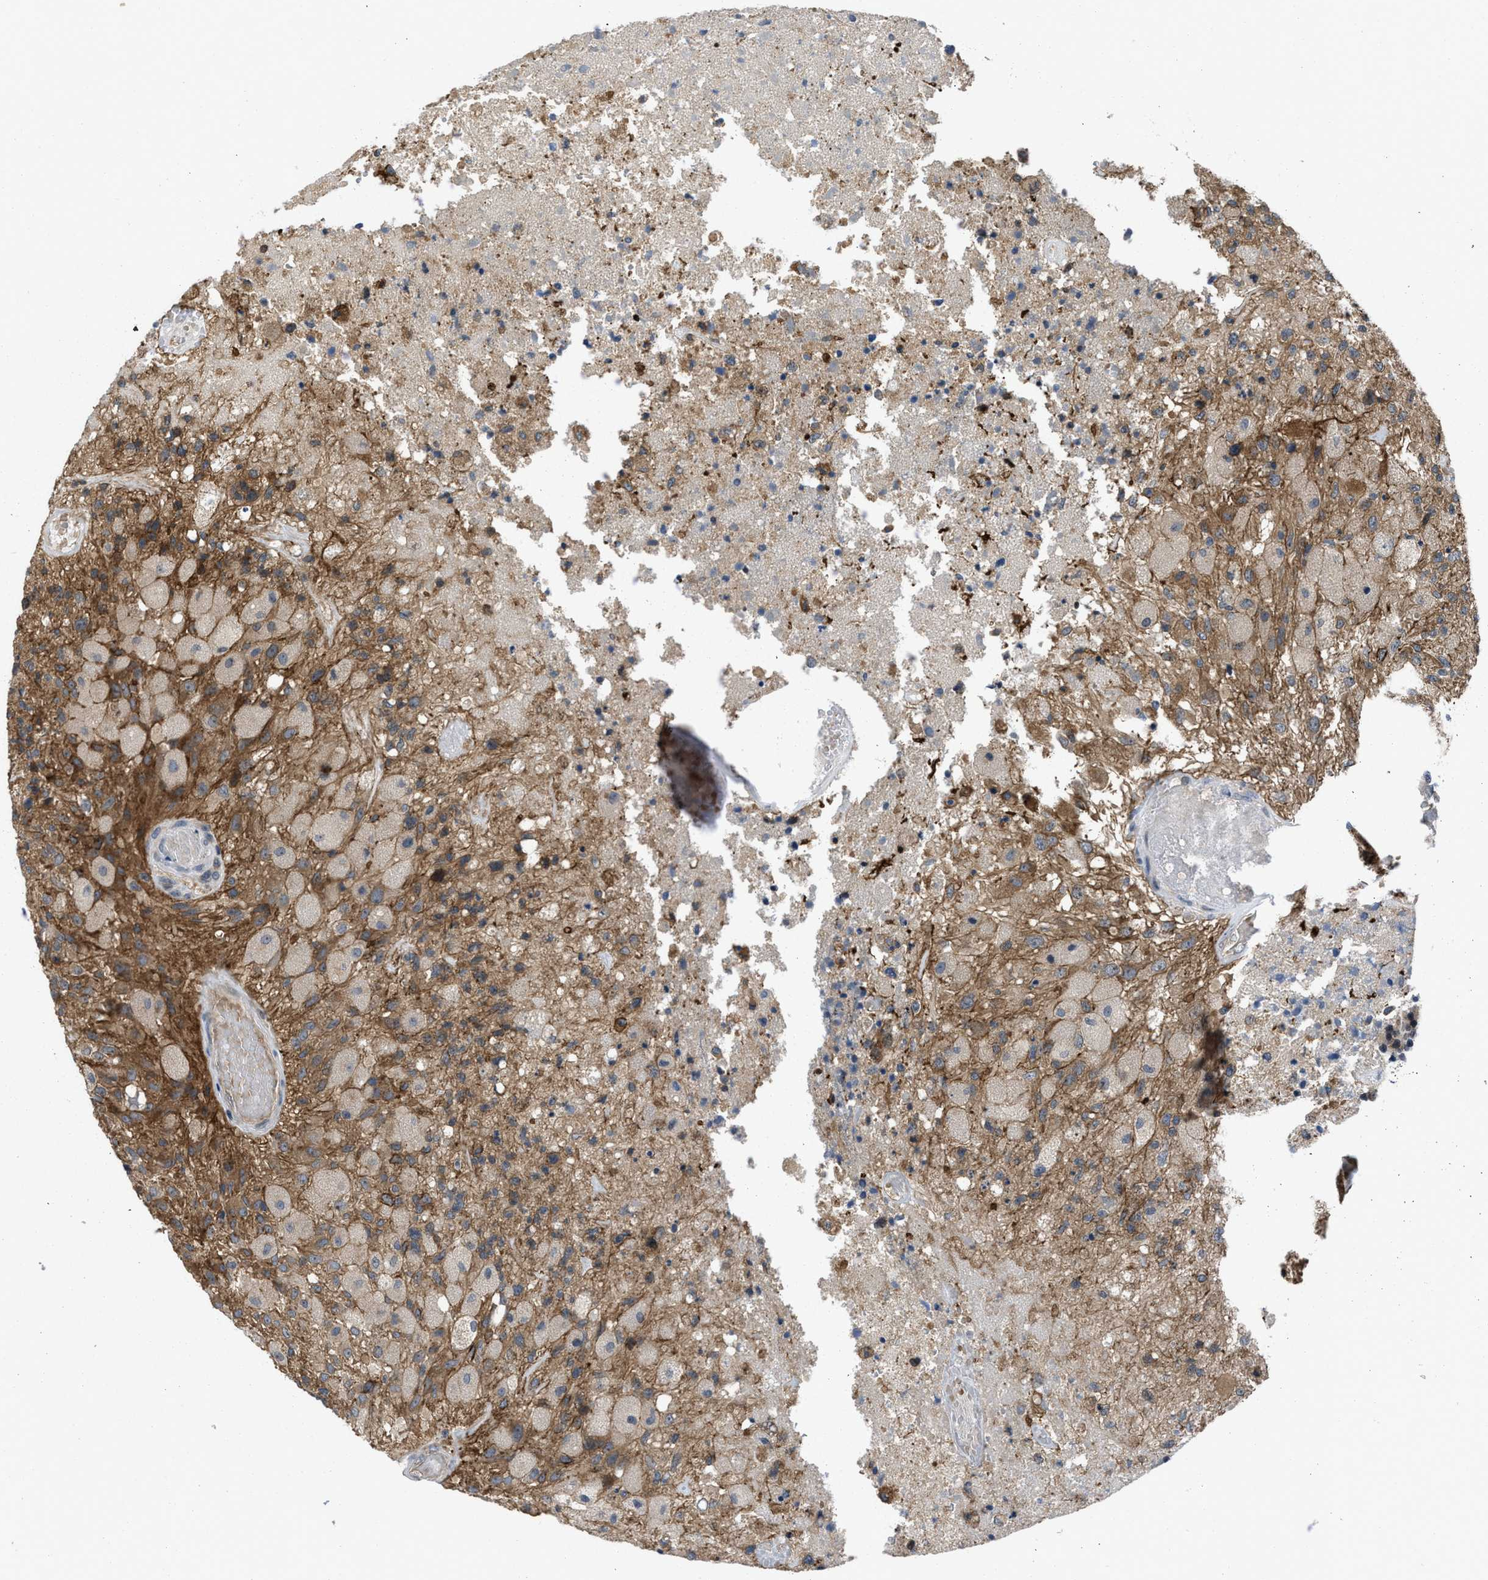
{"staining": {"intensity": "negative", "quantity": "none", "location": "none"}, "tissue": "glioma", "cell_type": "Tumor cells", "image_type": "cancer", "snomed": [{"axis": "morphology", "description": "Normal tissue, NOS"}, {"axis": "morphology", "description": "Glioma, malignant, High grade"}, {"axis": "topography", "description": "Cerebral cortex"}], "caption": "An immunohistochemistry (IHC) photomicrograph of glioma is shown. There is no staining in tumor cells of glioma. Brightfield microscopy of immunohistochemistry (IHC) stained with DAB (3,3'-diaminobenzidine) (brown) and hematoxylin (blue), captured at high magnification.", "gene": "GPATCH2L", "patient": {"sex": "male", "age": 77}}